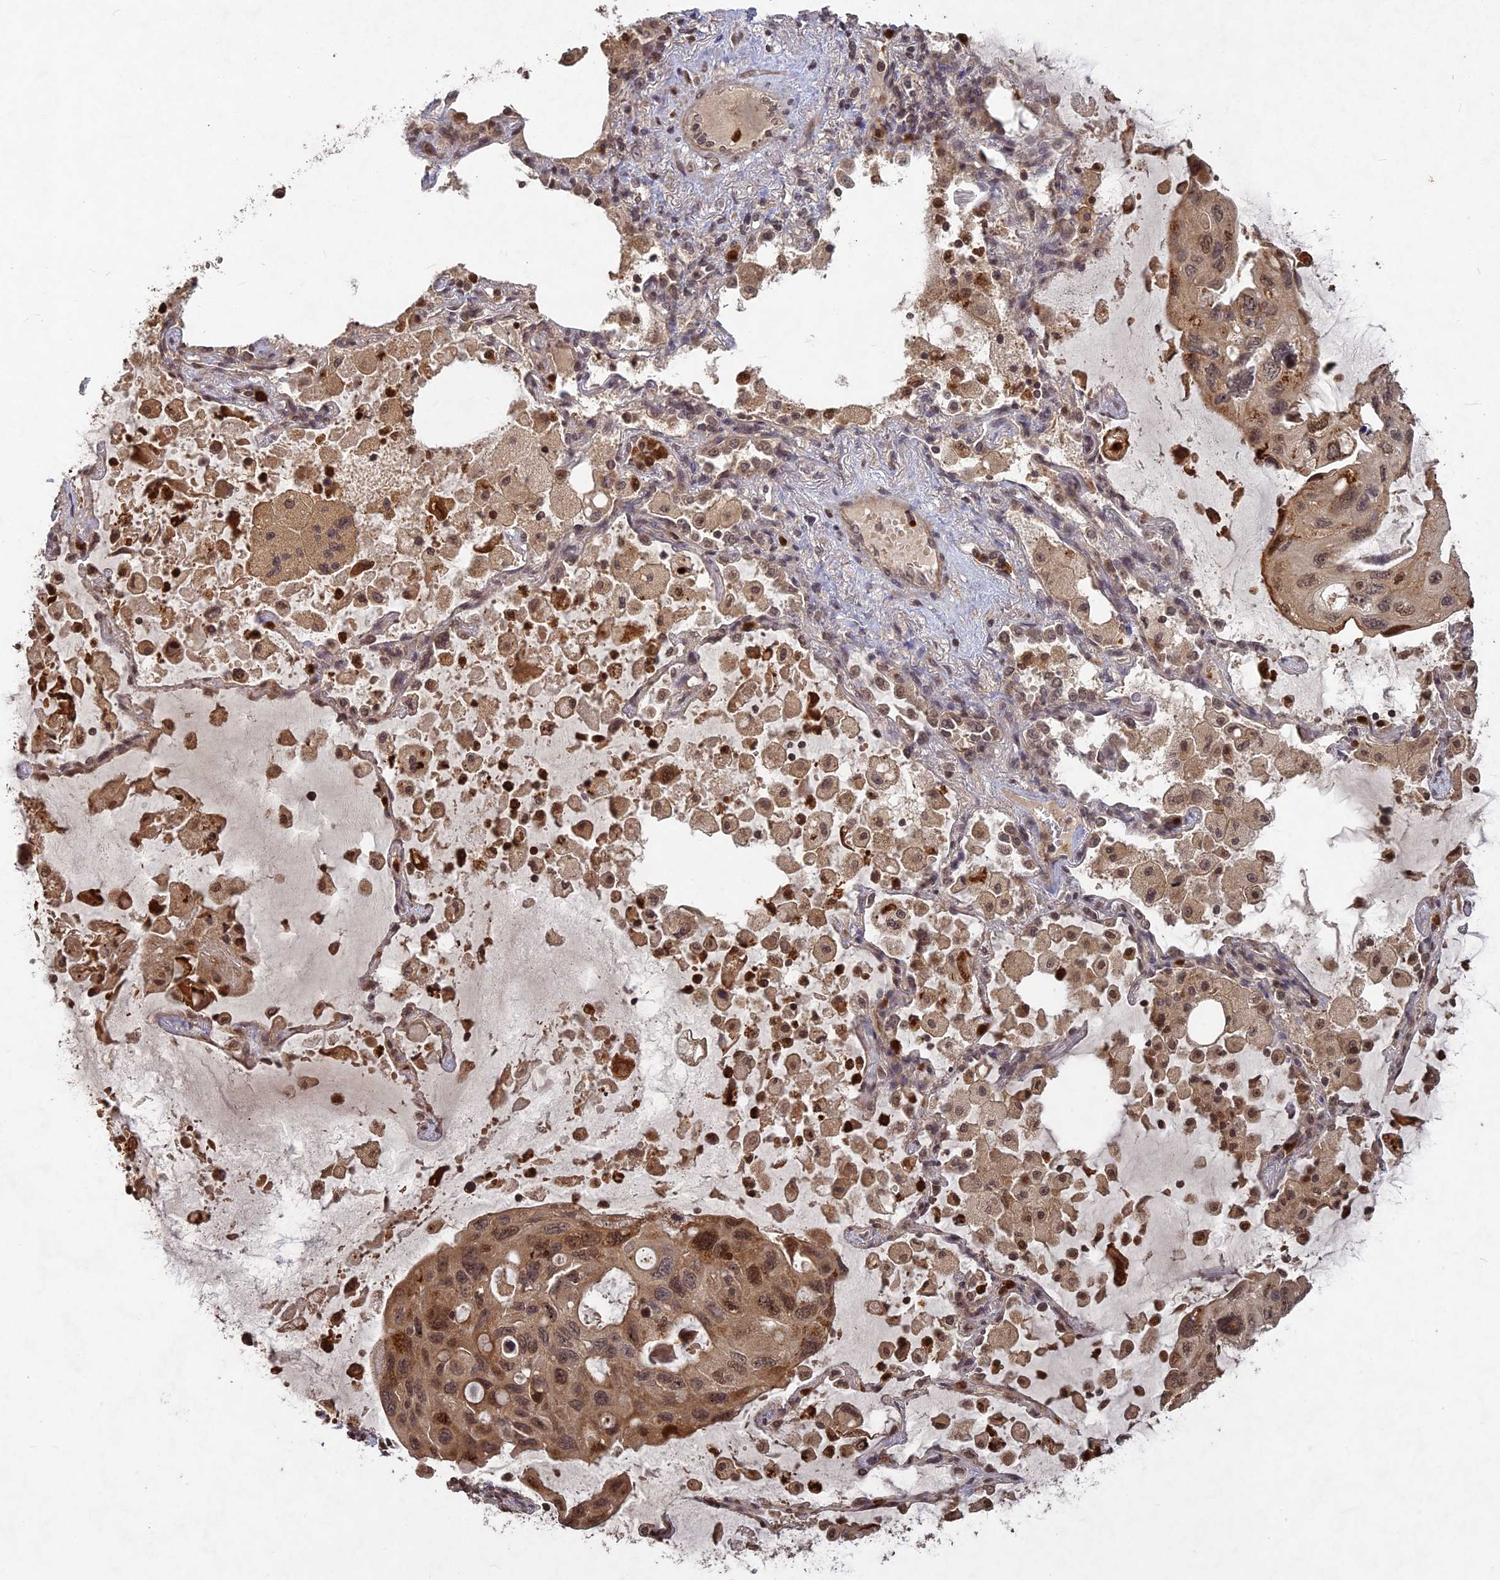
{"staining": {"intensity": "moderate", "quantity": ">75%", "location": "nuclear"}, "tissue": "lung cancer", "cell_type": "Tumor cells", "image_type": "cancer", "snomed": [{"axis": "morphology", "description": "Squamous cell carcinoma, NOS"}, {"axis": "topography", "description": "Lung"}], "caption": "Human lung squamous cell carcinoma stained with a brown dye shows moderate nuclear positive positivity in approximately >75% of tumor cells.", "gene": "SRMS", "patient": {"sex": "female", "age": 73}}